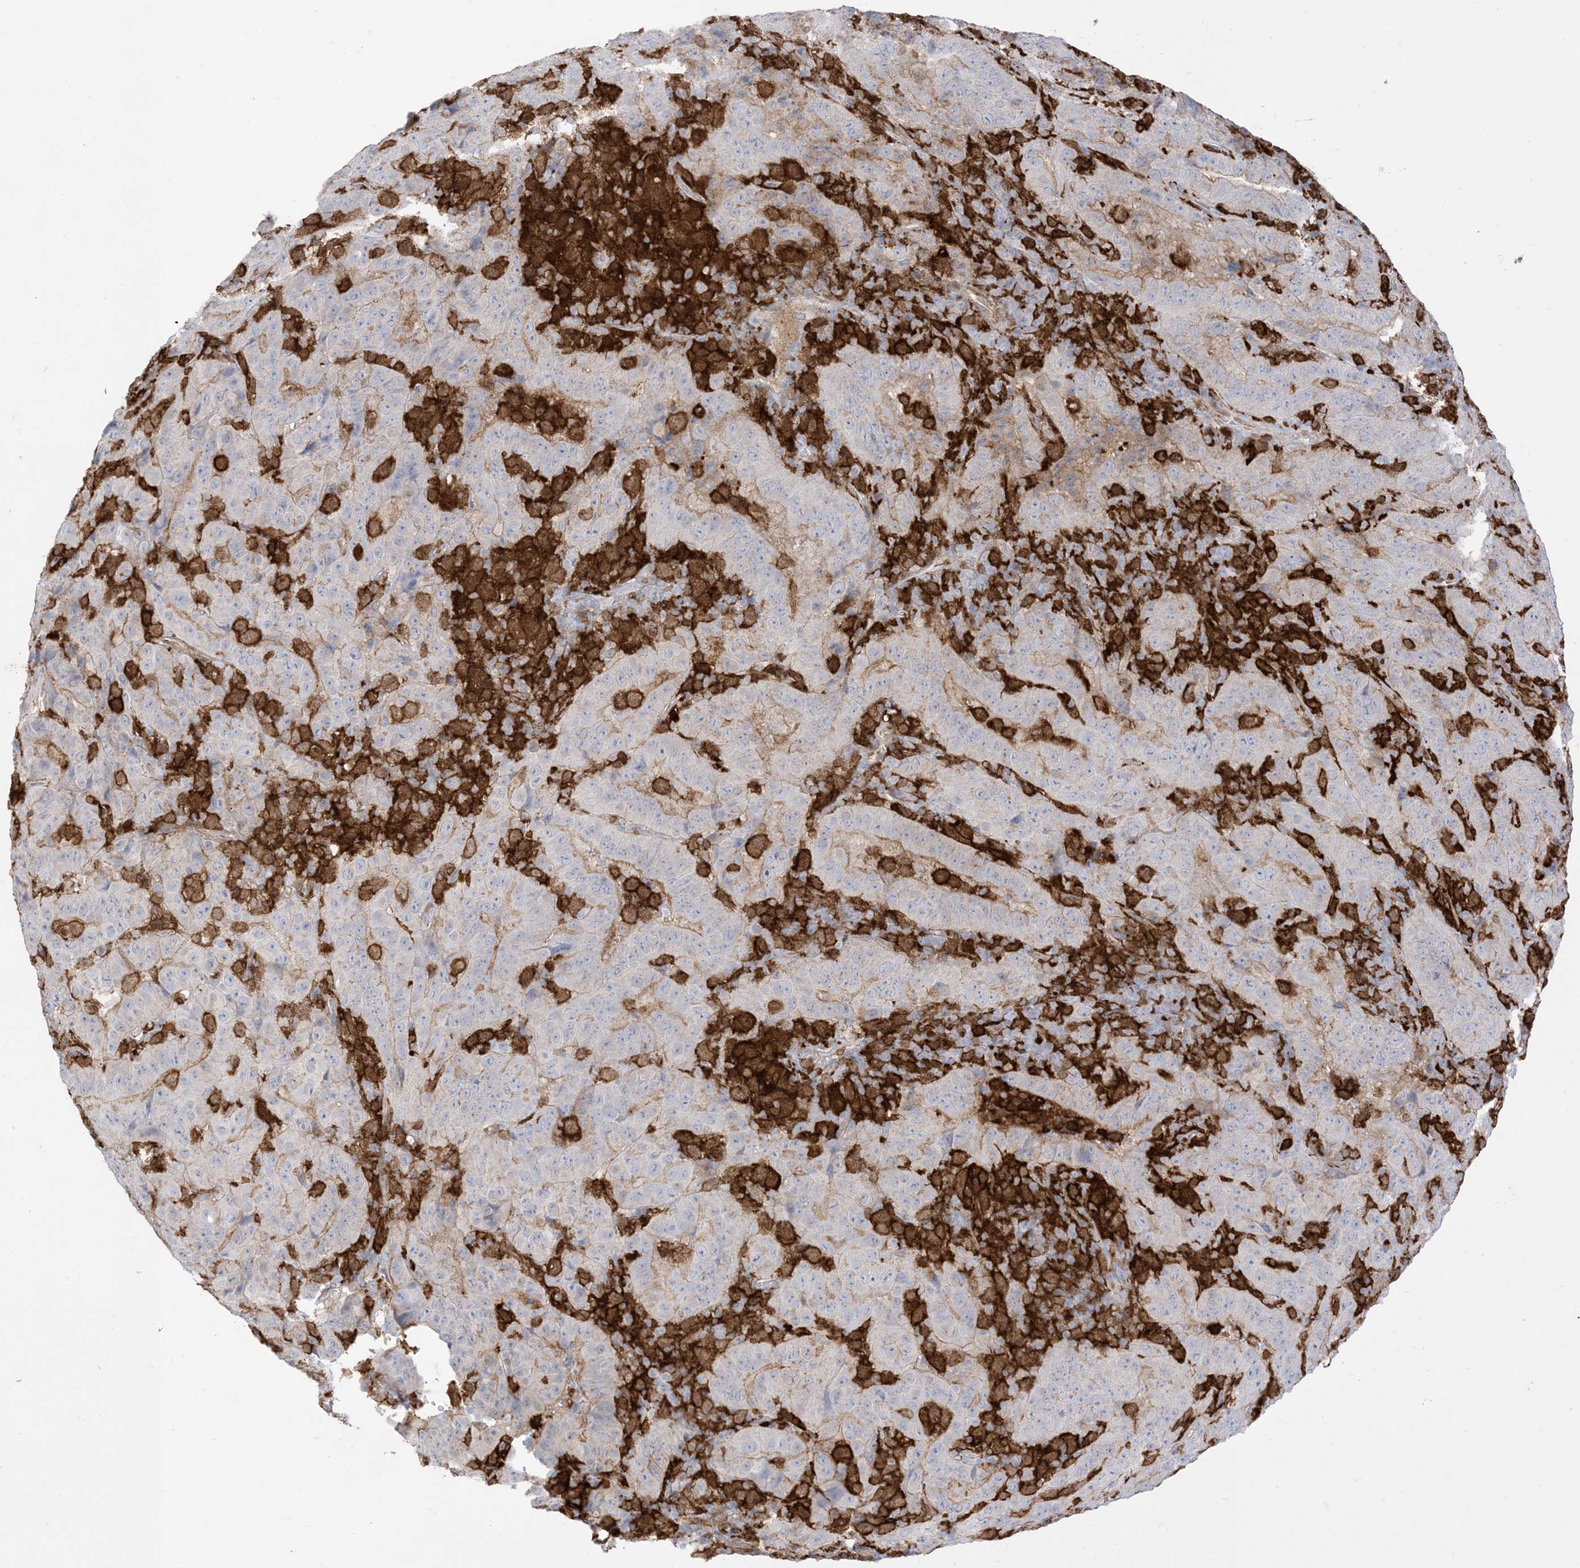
{"staining": {"intensity": "negative", "quantity": "none", "location": "none"}, "tissue": "pancreatic cancer", "cell_type": "Tumor cells", "image_type": "cancer", "snomed": [{"axis": "morphology", "description": "Adenocarcinoma, NOS"}, {"axis": "topography", "description": "Pancreas"}], "caption": "Immunohistochemistry micrograph of human pancreatic cancer stained for a protein (brown), which reveals no expression in tumor cells. Nuclei are stained in blue.", "gene": "GSN", "patient": {"sex": "male", "age": 63}}